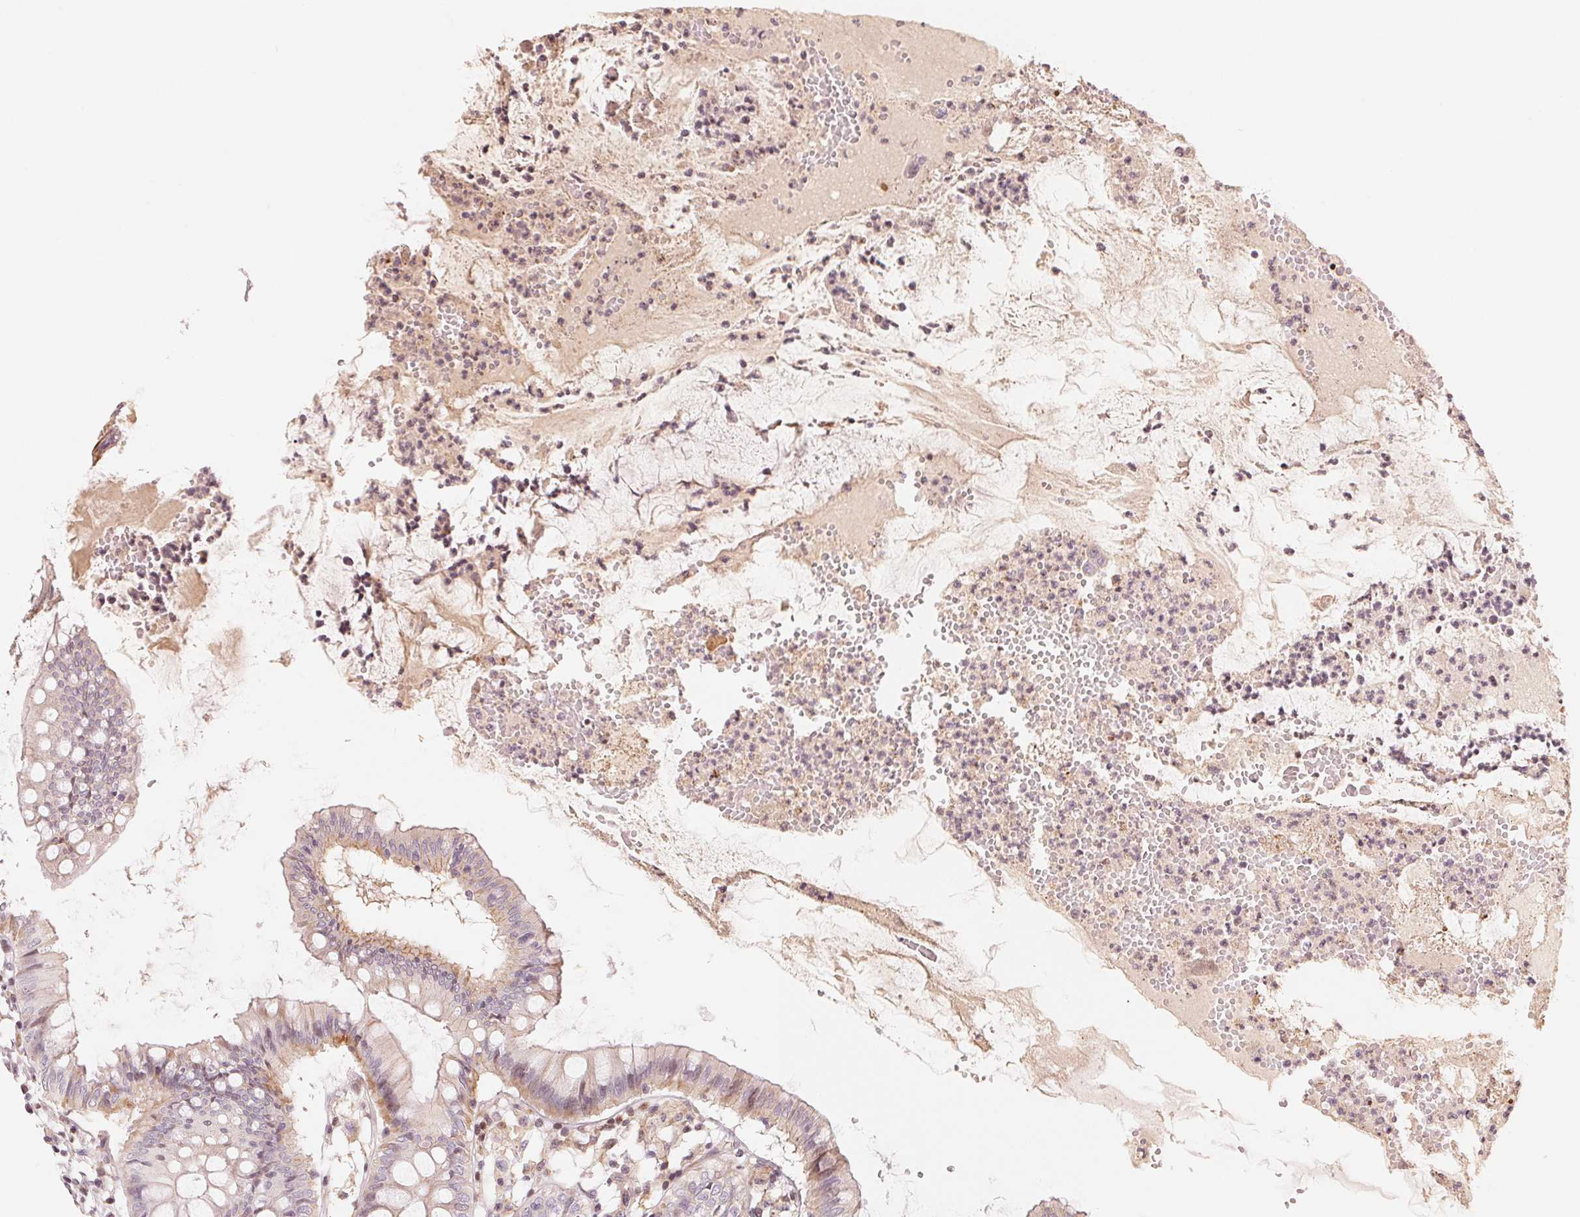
{"staining": {"intensity": "weak", "quantity": ">75%", "location": "cytoplasmic/membranous"}, "tissue": "colon", "cell_type": "Endothelial cells", "image_type": "normal", "snomed": [{"axis": "morphology", "description": "Normal tissue, NOS"}, {"axis": "topography", "description": "Colon"}], "caption": "Protein staining demonstrates weak cytoplasmic/membranous expression in approximately >75% of endothelial cells in normal colon. The staining was performed using DAB (3,3'-diaminobenzidine) to visualize the protein expression in brown, while the nuclei were stained in blue with hematoxylin (Magnification: 20x).", "gene": "SLC17A4", "patient": {"sex": "female", "age": 84}}